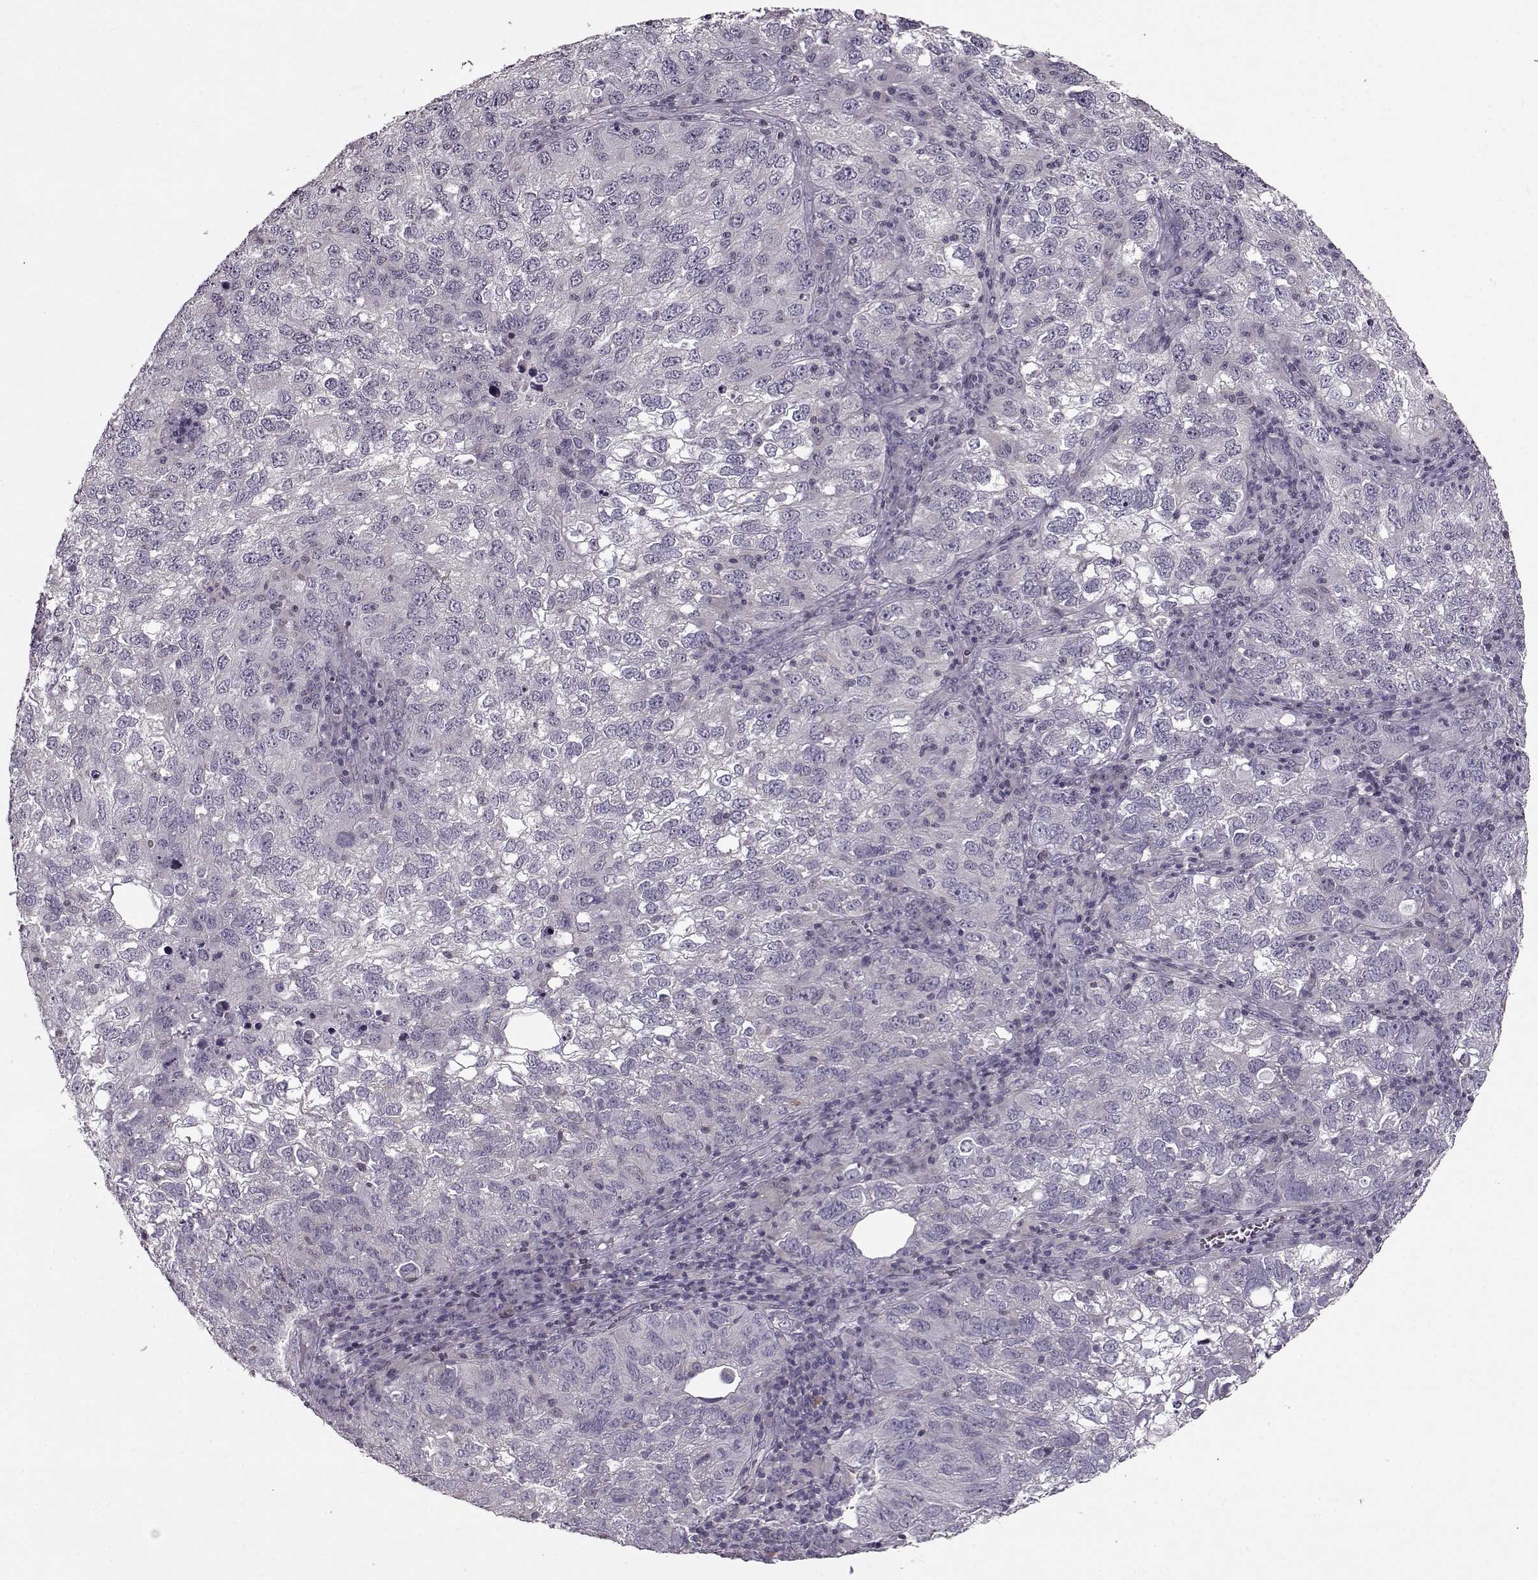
{"staining": {"intensity": "negative", "quantity": "none", "location": "none"}, "tissue": "cervical cancer", "cell_type": "Tumor cells", "image_type": "cancer", "snomed": [{"axis": "morphology", "description": "Squamous cell carcinoma, NOS"}, {"axis": "topography", "description": "Cervix"}], "caption": "Protein analysis of squamous cell carcinoma (cervical) displays no significant expression in tumor cells. (Stains: DAB (3,3'-diaminobenzidine) immunohistochemistry (IHC) with hematoxylin counter stain, Microscopy: brightfield microscopy at high magnification).", "gene": "RP1L1", "patient": {"sex": "female", "age": 55}}